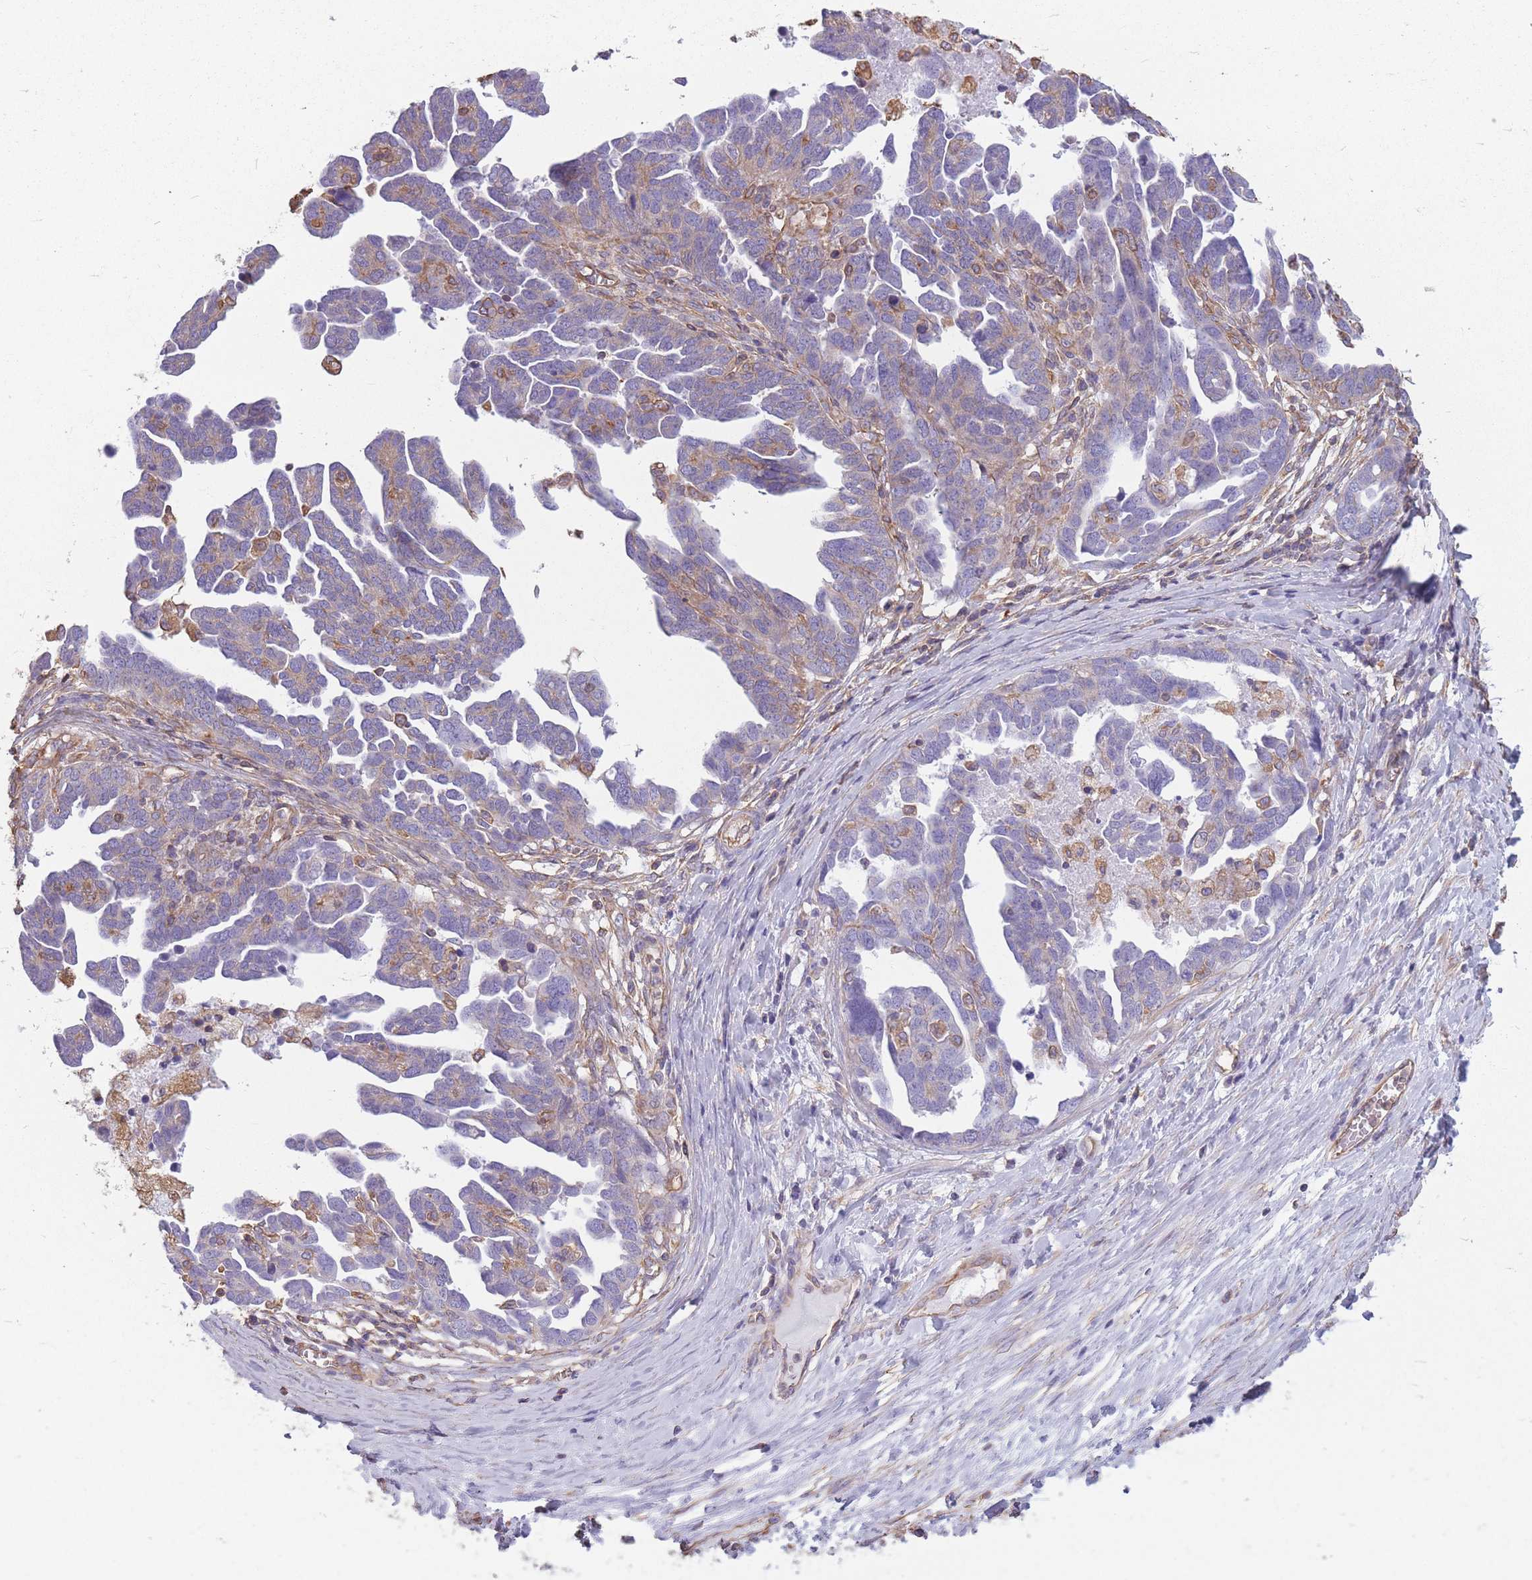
{"staining": {"intensity": "negative", "quantity": "none", "location": "none"}, "tissue": "ovarian cancer", "cell_type": "Tumor cells", "image_type": "cancer", "snomed": [{"axis": "morphology", "description": "Cystadenocarcinoma, serous, NOS"}, {"axis": "topography", "description": "Ovary"}], "caption": "Immunohistochemical staining of human serous cystadenocarcinoma (ovarian) shows no significant positivity in tumor cells.", "gene": "ADD1", "patient": {"sex": "female", "age": 54}}